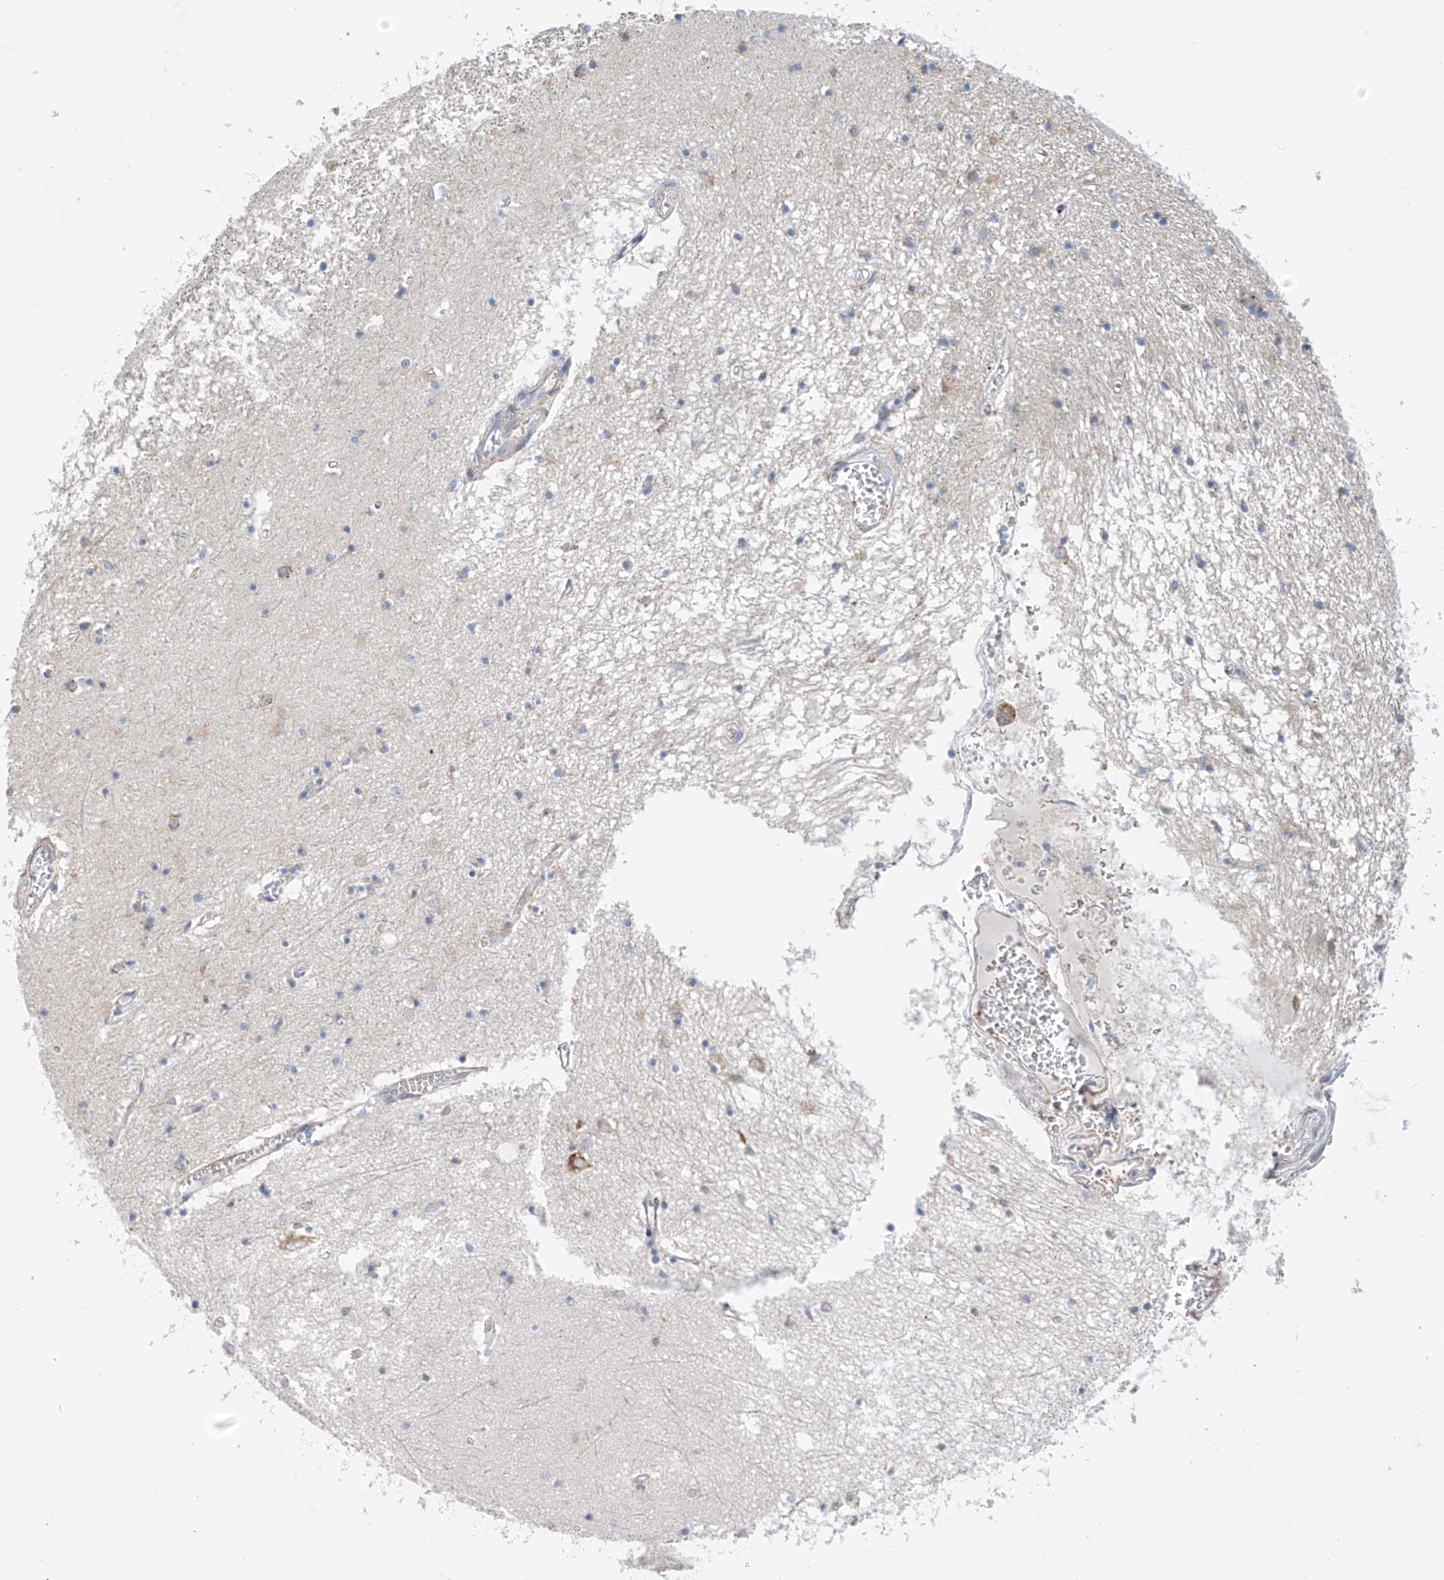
{"staining": {"intensity": "negative", "quantity": "none", "location": "none"}, "tissue": "hippocampus", "cell_type": "Glial cells", "image_type": "normal", "snomed": [{"axis": "morphology", "description": "Normal tissue, NOS"}, {"axis": "topography", "description": "Hippocampus"}], "caption": "Micrograph shows no protein staining in glial cells of unremarkable hippocampus.", "gene": "REC8", "patient": {"sex": "male", "age": 70}}